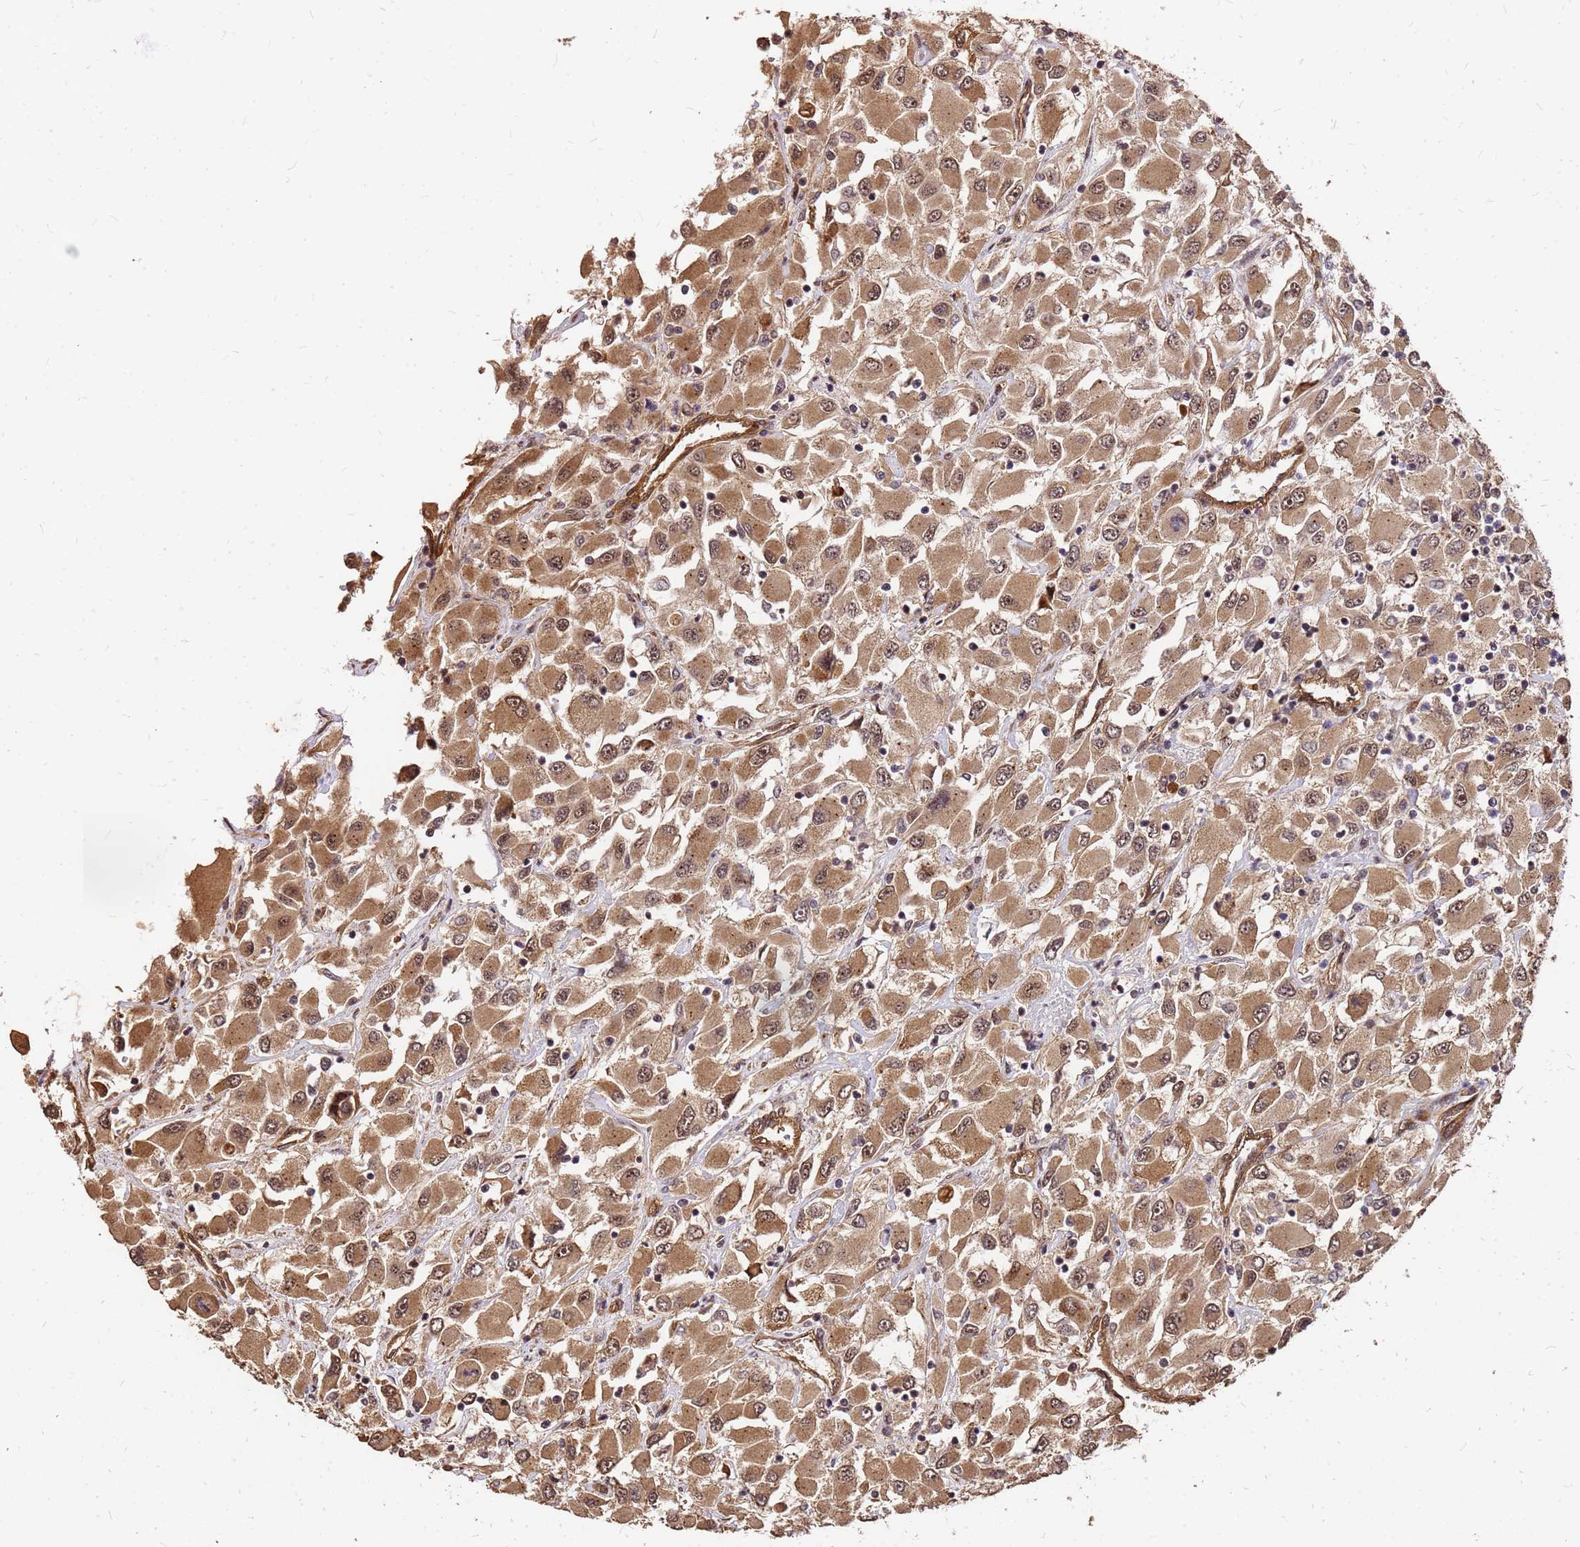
{"staining": {"intensity": "moderate", "quantity": ">75%", "location": "cytoplasmic/membranous,nuclear"}, "tissue": "renal cancer", "cell_type": "Tumor cells", "image_type": "cancer", "snomed": [{"axis": "morphology", "description": "Adenocarcinoma, NOS"}, {"axis": "topography", "description": "Kidney"}], "caption": "This is a histology image of IHC staining of renal cancer (adenocarcinoma), which shows moderate positivity in the cytoplasmic/membranous and nuclear of tumor cells.", "gene": "GPATCH8", "patient": {"sex": "female", "age": 52}}